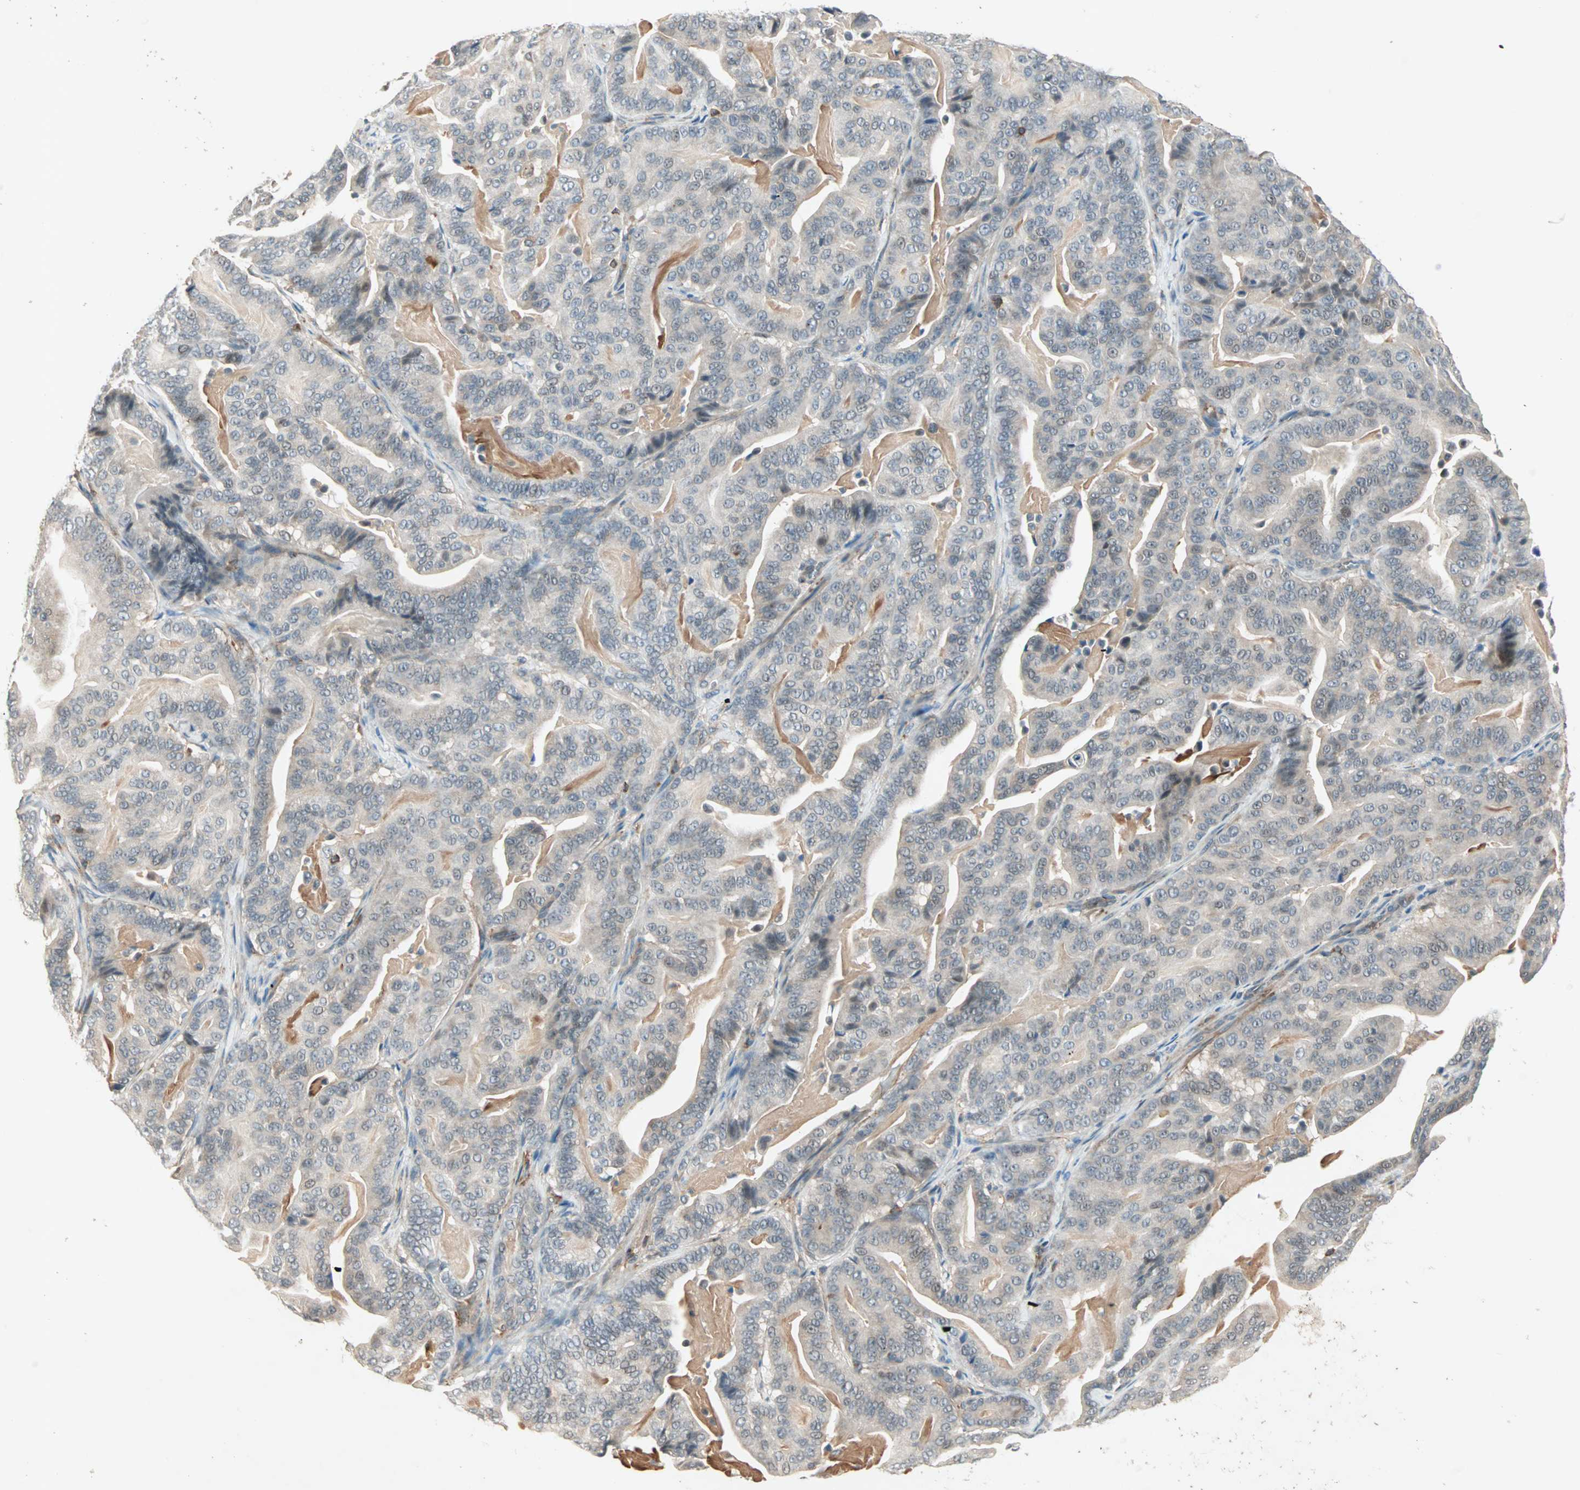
{"staining": {"intensity": "weak", "quantity": ">75%", "location": "cytoplasmic/membranous"}, "tissue": "pancreatic cancer", "cell_type": "Tumor cells", "image_type": "cancer", "snomed": [{"axis": "morphology", "description": "Adenocarcinoma, NOS"}, {"axis": "topography", "description": "Pancreas"}], "caption": "Brown immunohistochemical staining in human adenocarcinoma (pancreatic) exhibits weak cytoplasmic/membranous staining in approximately >75% of tumor cells.", "gene": "TEC", "patient": {"sex": "male", "age": 63}}